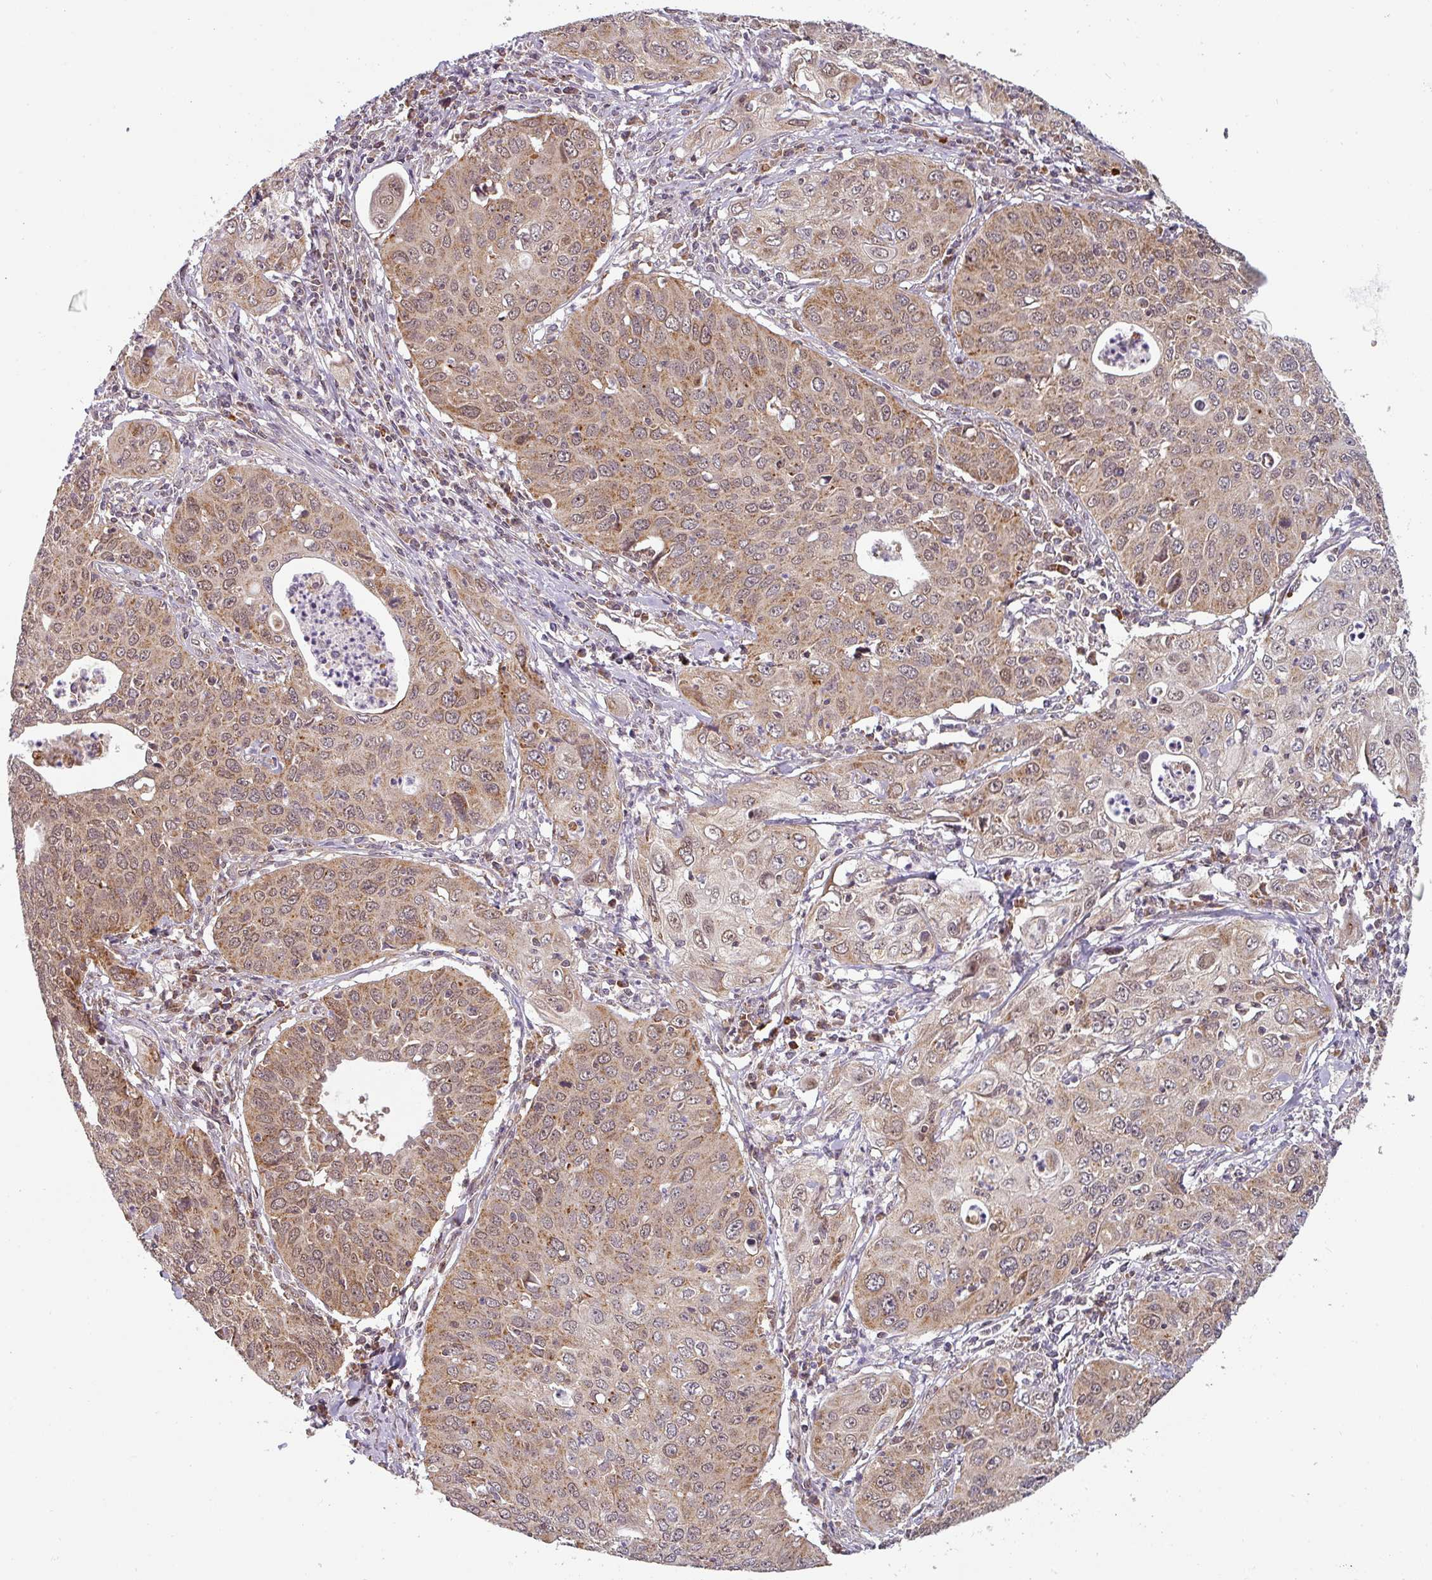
{"staining": {"intensity": "moderate", "quantity": ">75%", "location": "cytoplasmic/membranous,nuclear"}, "tissue": "cervical cancer", "cell_type": "Tumor cells", "image_type": "cancer", "snomed": [{"axis": "morphology", "description": "Squamous cell carcinoma, NOS"}, {"axis": "topography", "description": "Cervix"}], "caption": "Immunohistochemistry (IHC) (DAB (3,3'-diaminobenzidine)) staining of human cervical squamous cell carcinoma demonstrates moderate cytoplasmic/membranous and nuclear protein positivity in approximately >75% of tumor cells.", "gene": "MRPS16", "patient": {"sex": "female", "age": 36}}